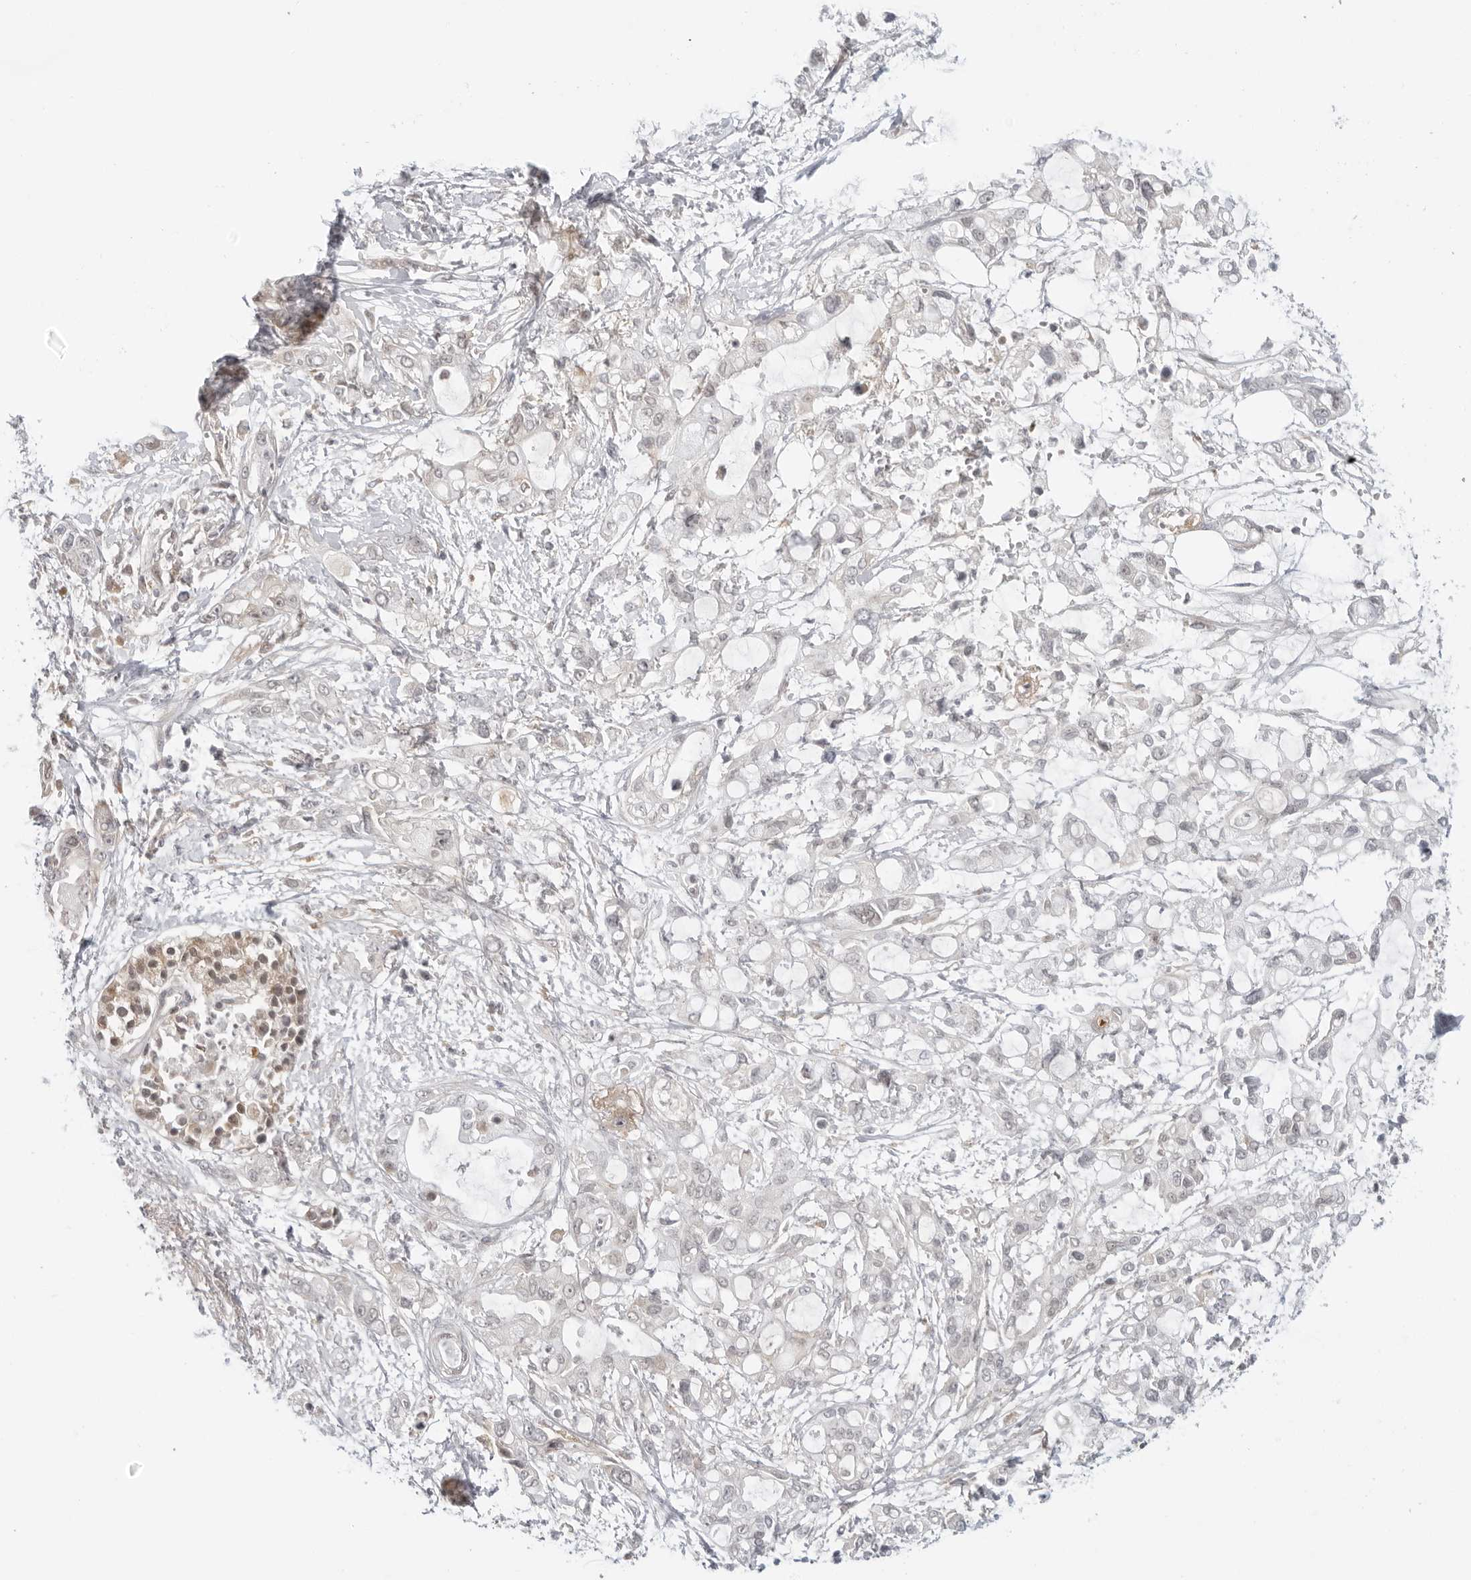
{"staining": {"intensity": "weak", "quantity": "<25%", "location": "nuclear"}, "tissue": "pancreatic cancer", "cell_type": "Tumor cells", "image_type": "cancer", "snomed": [{"axis": "morphology", "description": "Adenocarcinoma, NOS"}, {"axis": "topography", "description": "Pancreas"}], "caption": "A micrograph of human pancreatic adenocarcinoma is negative for staining in tumor cells.", "gene": "SUGCT", "patient": {"sex": "male", "age": 68}}